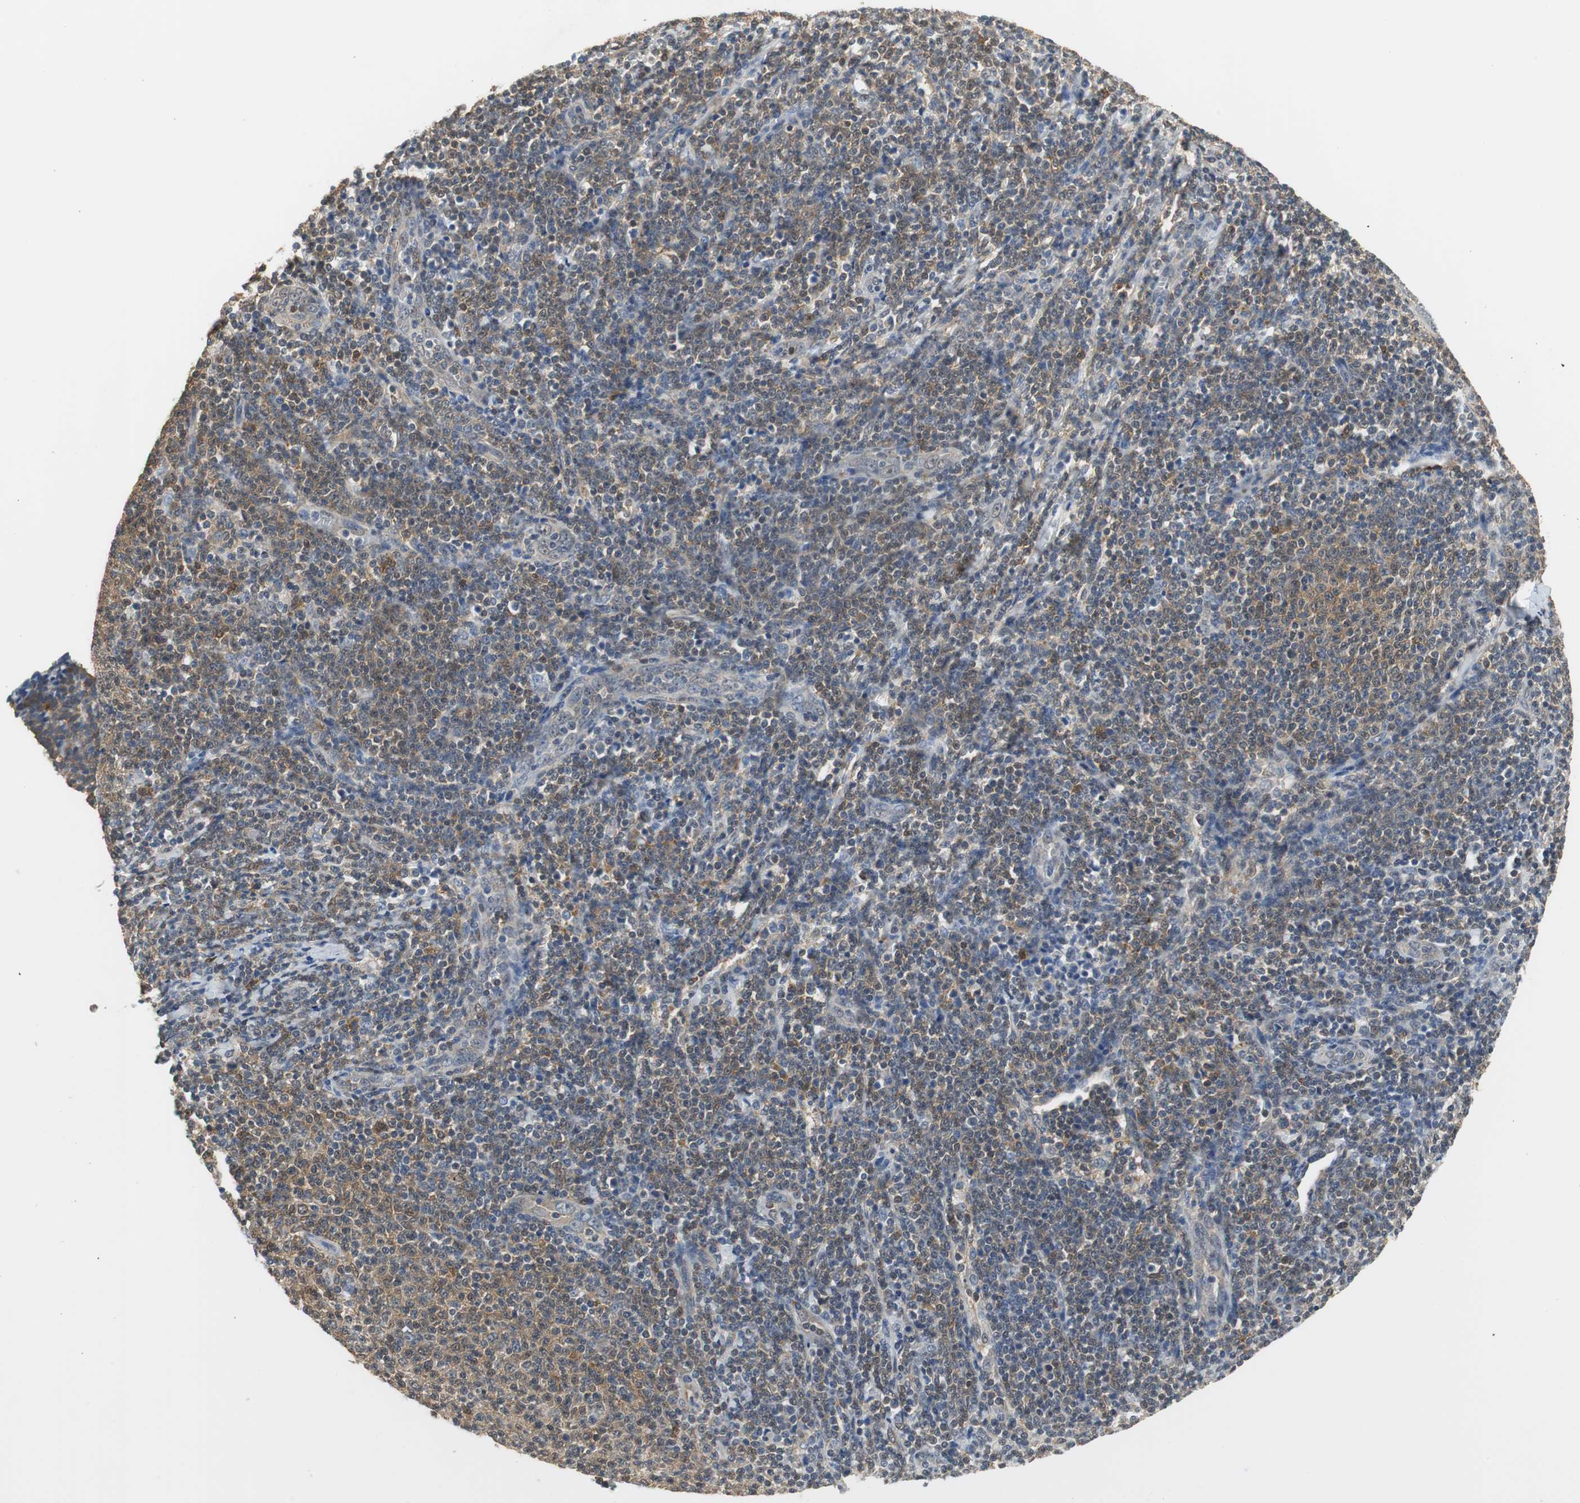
{"staining": {"intensity": "moderate", "quantity": ">75%", "location": "cytoplasmic/membranous,nuclear"}, "tissue": "lymphoma", "cell_type": "Tumor cells", "image_type": "cancer", "snomed": [{"axis": "morphology", "description": "Malignant lymphoma, non-Hodgkin's type, Low grade"}, {"axis": "topography", "description": "Lymph node"}], "caption": "Low-grade malignant lymphoma, non-Hodgkin's type tissue demonstrates moderate cytoplasmic/membranous and nuclear positivity in approximately >75% of tumor cells, visualized by immunohistochemistry.", "gene": "UBQLN2", "patient": {"sex": "male", "age": 66}}